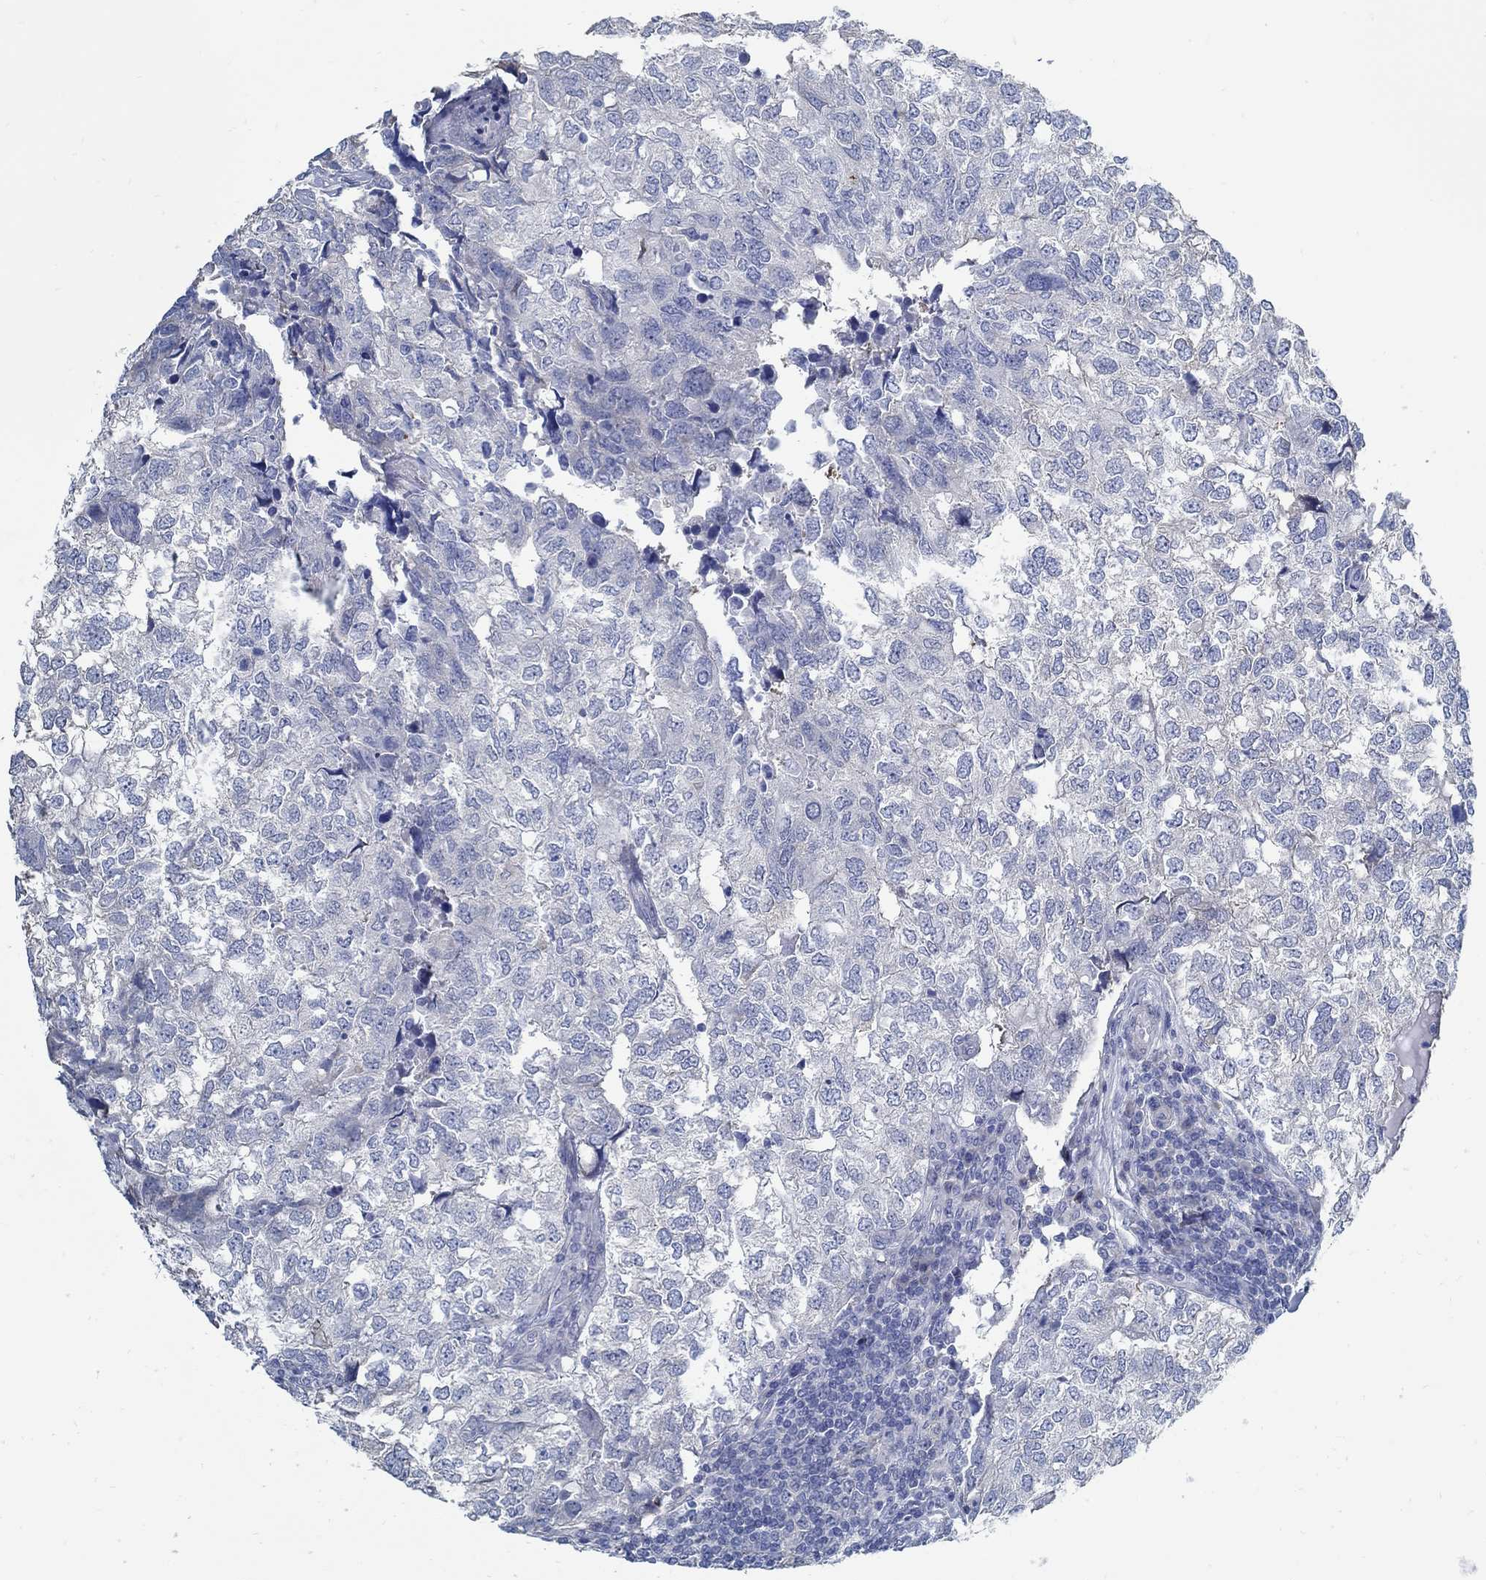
{"staining": {"intensity": "negative", "quantity": "none", "location": "none"}, "tissue": "breast cancer", "cell_type": "Tumor cells", "image_type": "cancer", "snomed": [{"axis": "morphology", "description": "Duct carcinoma"}, {"axis": "topography", "description": "Breast"}], "caption": "The image shows no significant expression in tumor cells of invasive ductal carcinoma (breast). (DAB (3,3'-diaminobenzidine) immunohistochemistry (IHC) visualized using brightfield microscopy, high magnification).", "gene": "C15orf39", "patient": {"sex": "female", "age": 30}}